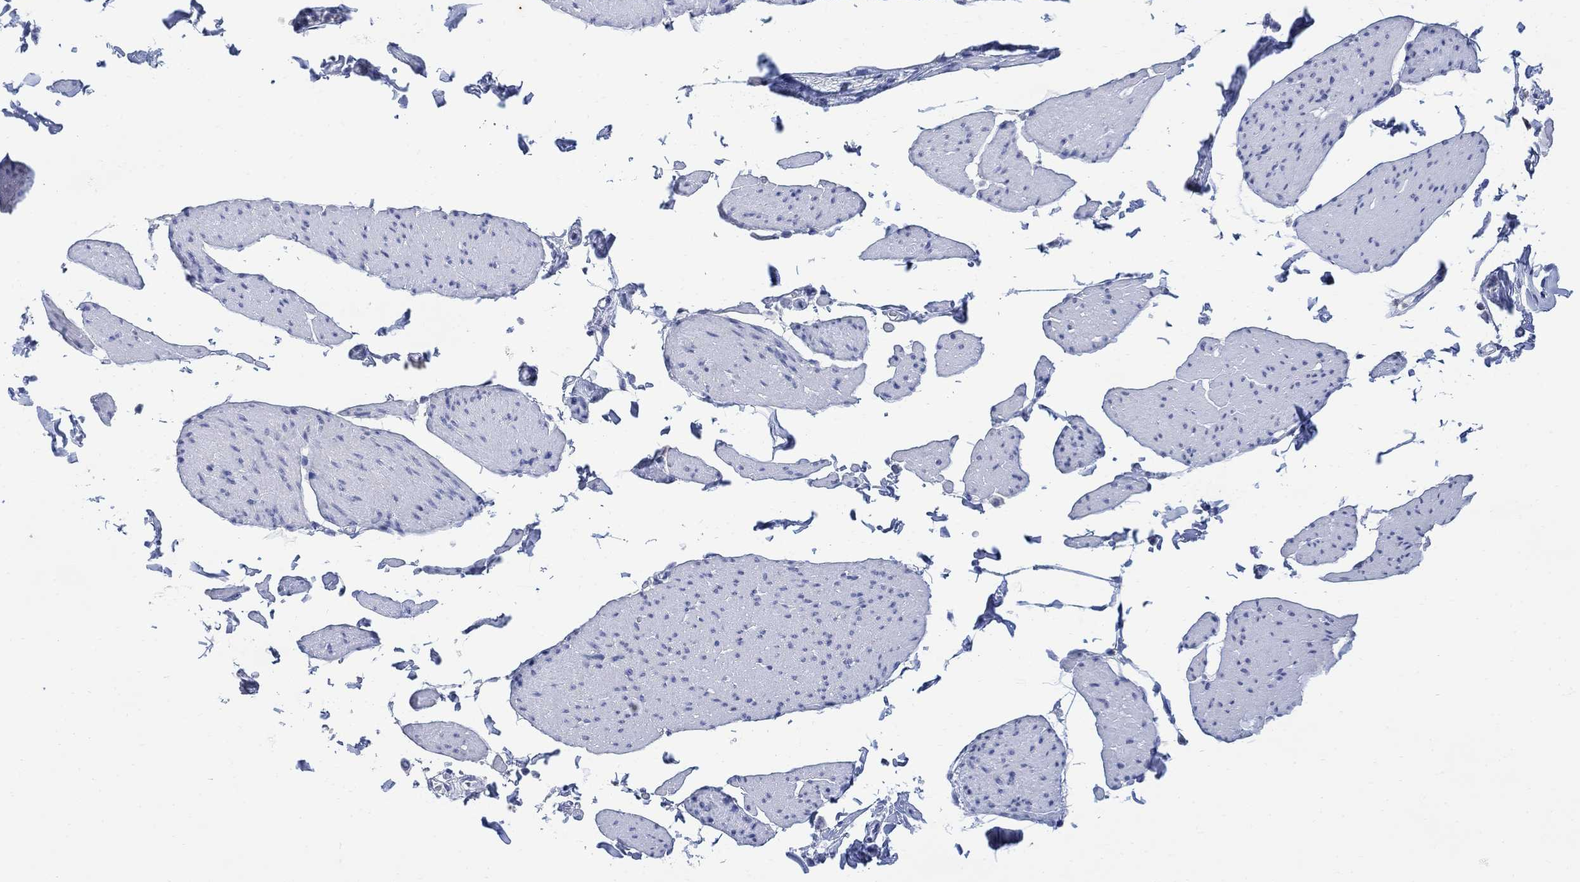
{"staining": {"intensity": "negative", "quantity": "none", "location": "none"}, "tissue": "smooth muscle", "cell_type": "Smooth muscle cells", "image_type": "normal", "snomed": [{"axis": "morphology", "description": "Normal tissue, NOS"}, {"axis": "topography", "description": "Adipose tissue"}, {"axis": "topography", "description": "Smooth muscle"}, {"axis": "topography", "description": "Peripheral nerve tissue"}], "caption": "Normal smooth muscle was stained to show a protein in brown. There is no significant staining in smooth muscle cells.", "gene": "FBP2", "patient": {"sex": "male", "age": 83}}